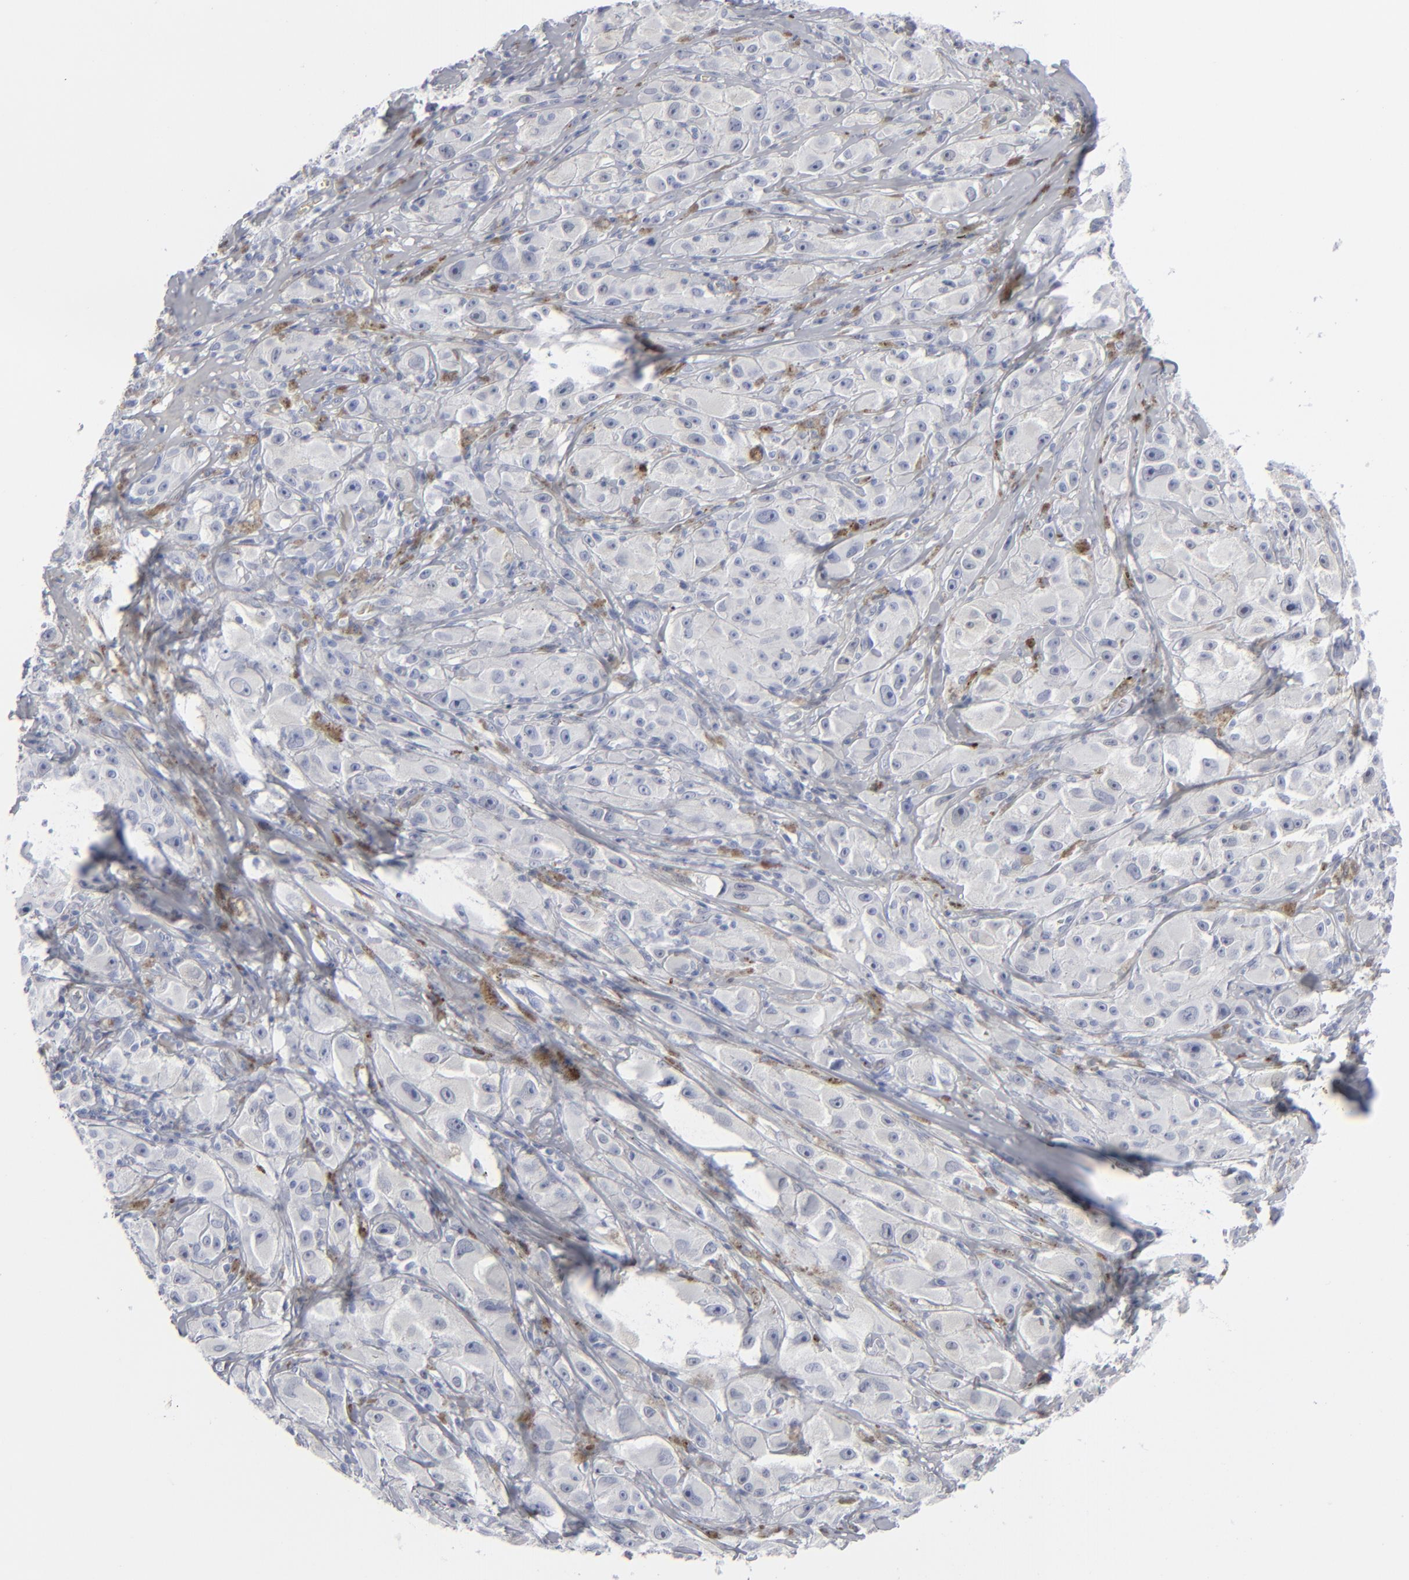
{"staining": {"intensity": "negative", "quantity": "none", "location": "none"}, "tissue": "melanoma", "cell_type": "Tumor cells", "image_type": "cancer", "snomed": [{"axis": "morphology", "description": "Malignant melanoma, NOS"}, {"axis": "topography", "description": "Skin"}], "caption": "DAB (3,3'-diaminobenzidine) immunohistochemical staining of human melanoma exhibits no significant staining in tumor cells.", "gene": "MSLN", "patient": {"sex": "male", "age": 56}}